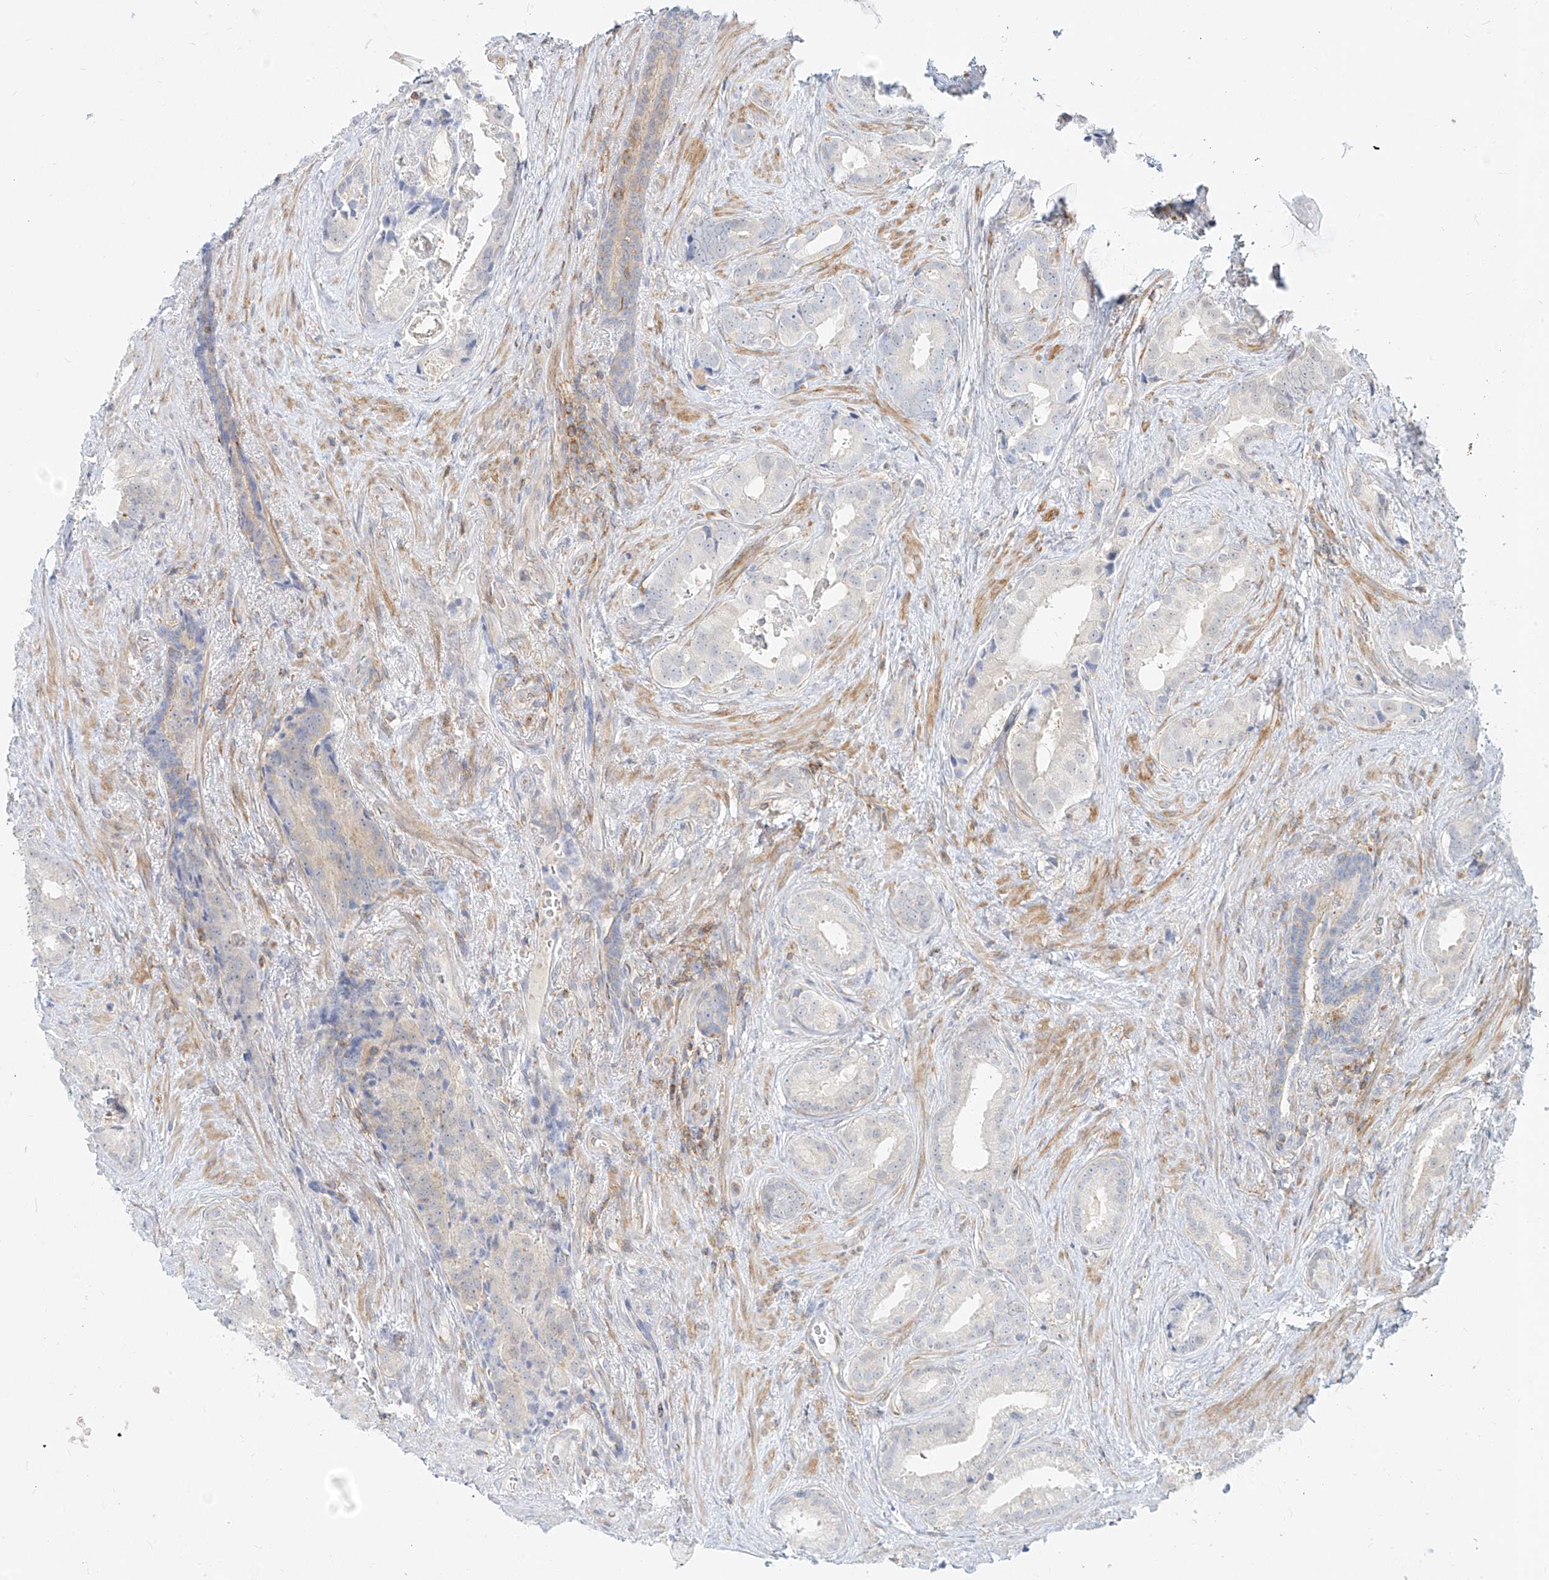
{"staining": {"intensity": "negative", "quantity": "none", "location": "none"}, "tissue": "prostate cancer", "cell_type": "Tumor cells", "image_type": "cancer", "snomed": [{"axis": "morphology", "description": "Adenocarcinoma, Low grade"}, {"axis": "topography", "description": "Prostate"}], "caption": "Protein analysis of prostate cancer demonstrates no significant positivity in tumor cells. (Brightfield microscopy of DAB immunohistochemistry (IHC) at high magnification).", "gene": "SLC2A12", "patient": {"sex": "male", "age": 71}}